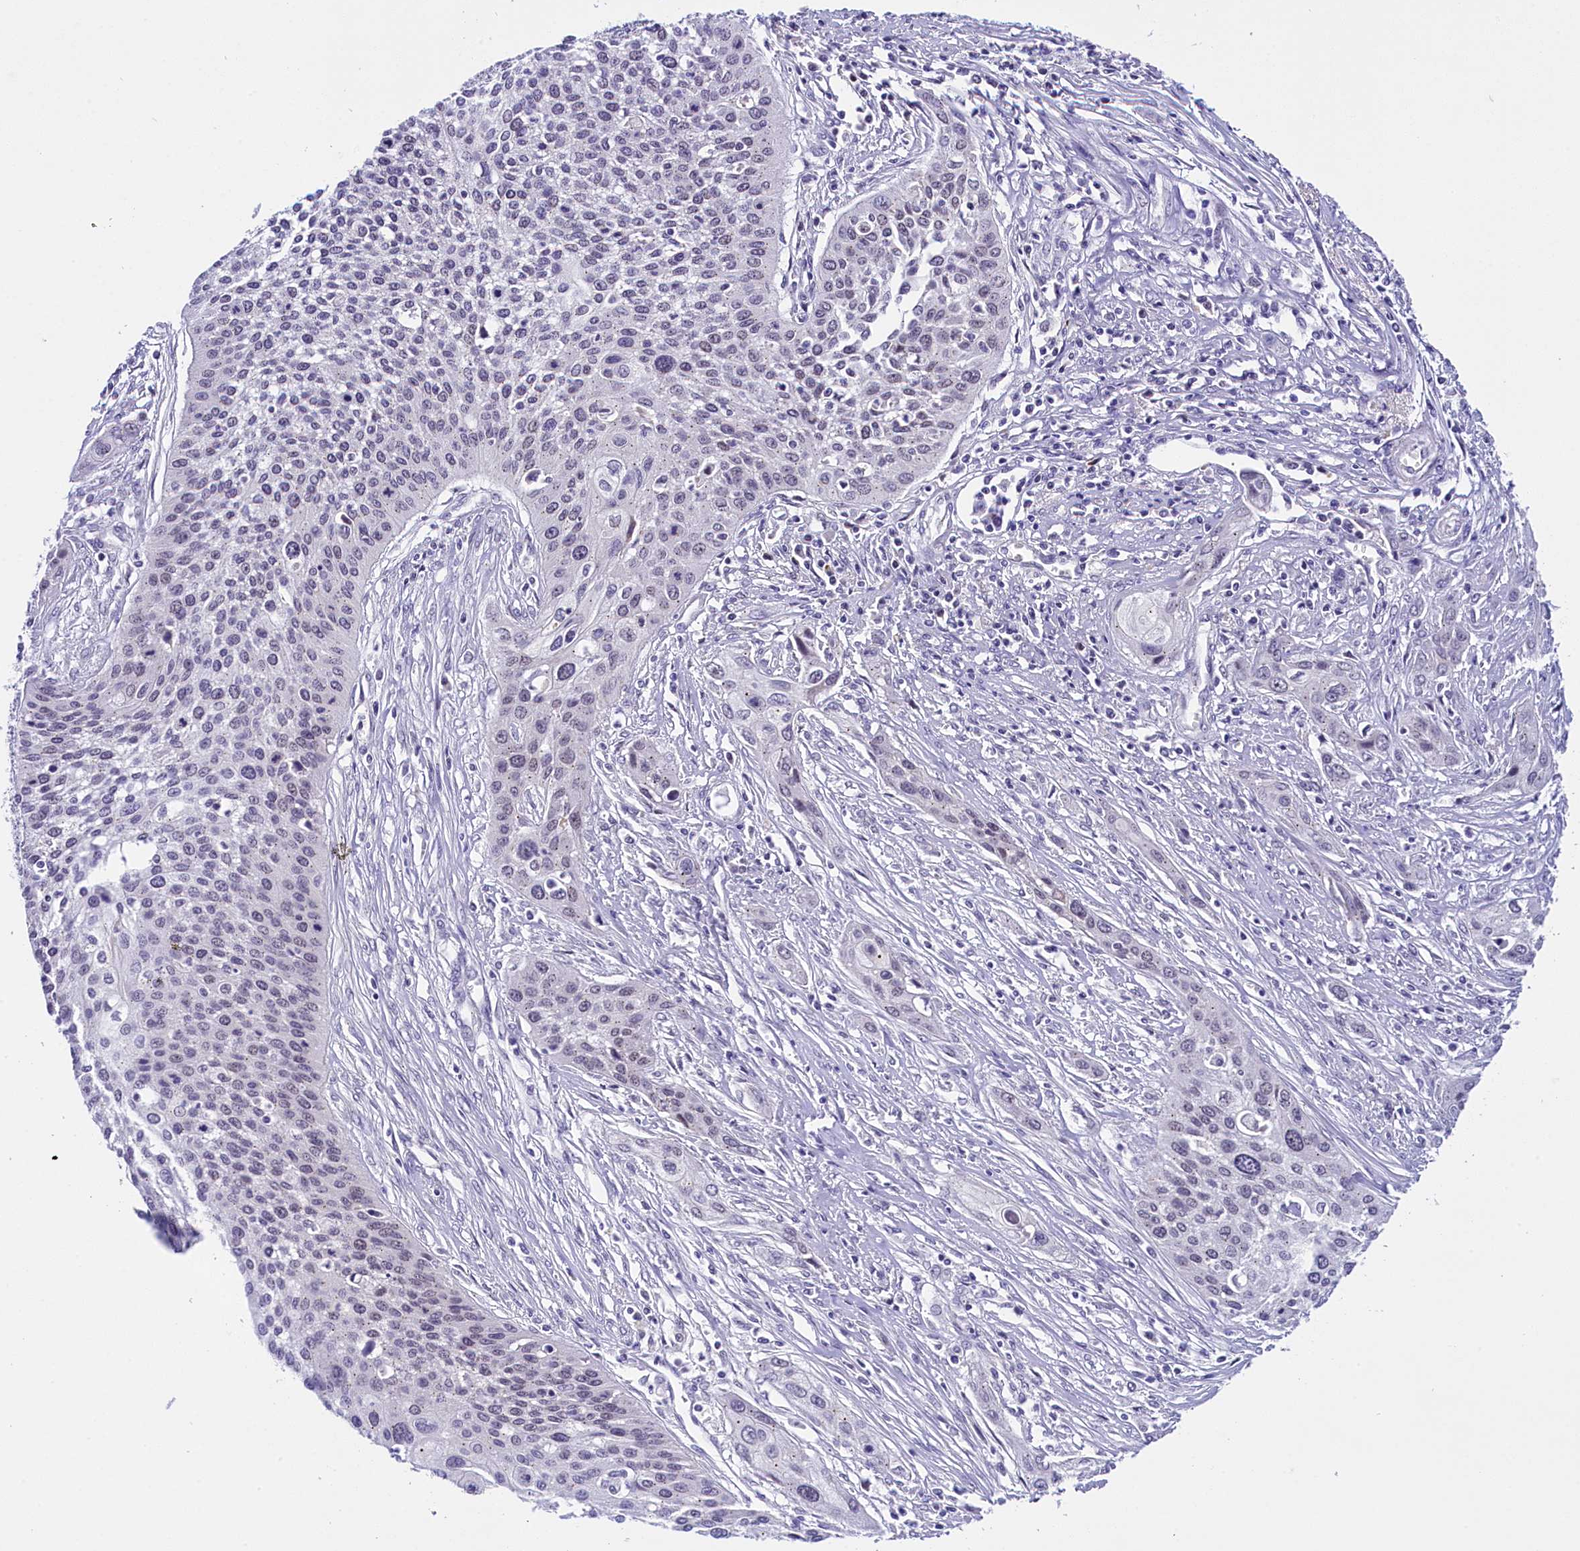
{"staining": {"intensity": "weak", "quantity": "<25%", "location": "nuclear"}, "tissue": "cervical cancer", "cell_type": "Tumor cells", "image_type": "cancer", "snomed": [{"axis": "morphology", "description": "Squamous cell carcinoma, NOS"}, {"axis": "topography", "description": "Cervix"}], "caption": "Protein analysis of squamous cell carcinoma (cervical) reveals no significant expression in tumor cells.", "gene": "IQCN", "patient": {"sex": "female", "age": 34}}